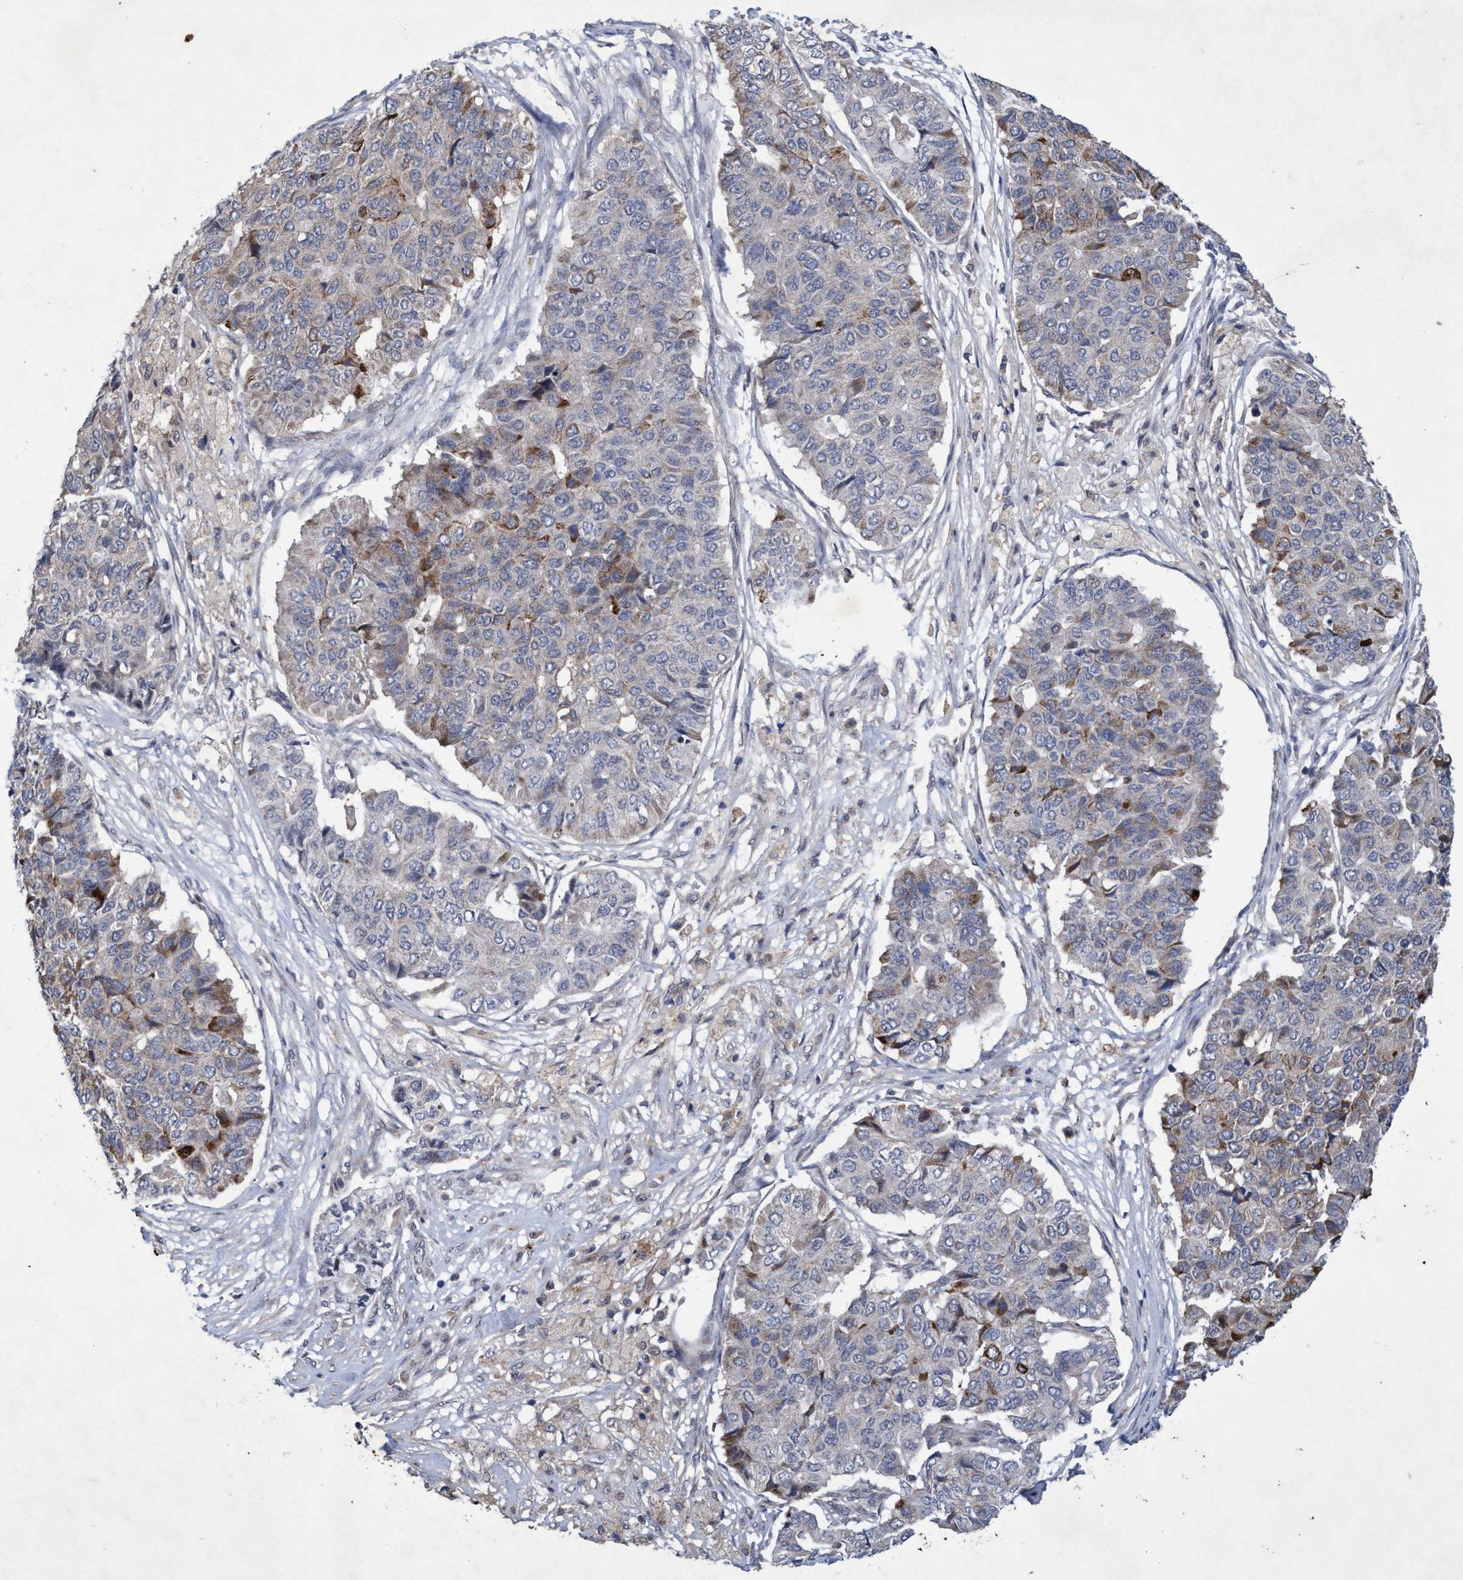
{"staining": {"intensity": "strong", "quantity": "<25%", "location": "cytoplasmic/membranous"}, "tissue": "pancreatic cancer", "cell_type": "Tumor cells", "image_type": "cancer", "snomed": [{"axis": "morphology", "description": "Adenocarcinoma, NOS"}, {"axis": "topography", "description": "Pancreas"}], "caption": "Immunohistochemical staining of pancreatic adenocarcinoma exhibits medium levels of strong cytoplasmic/membranous positivity in approximately <25% of tumor cells.", "gene": "ZNF677", "patient": {"sex": "male", "age": 50}}